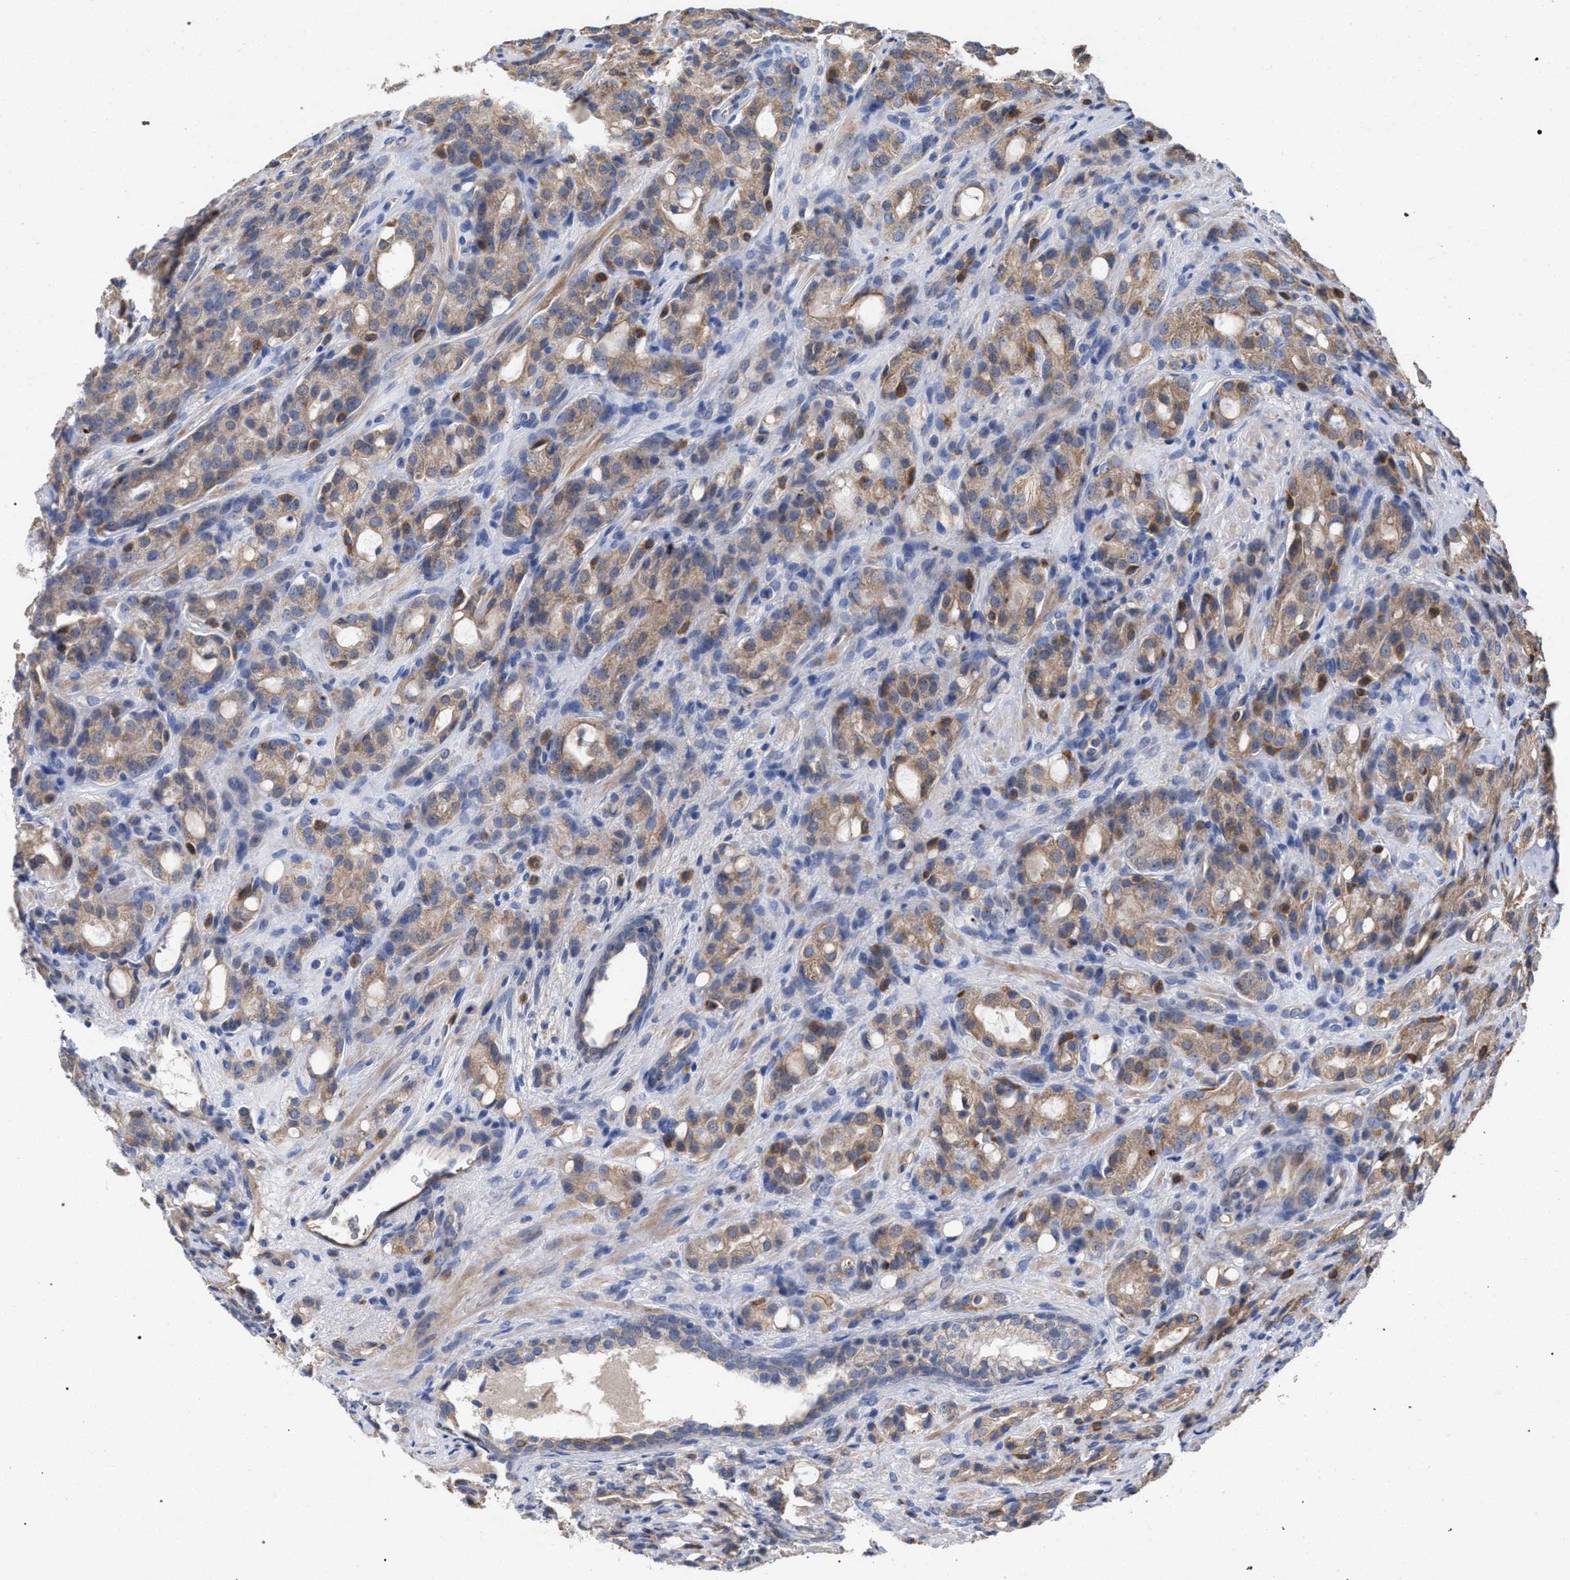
{"staining": {"intensity": "weak", "quantity": ">75%", "location": "cytoplasmic/membranous"}, "tissue": "prostate cancer", "cell_type": "Tumor cells", "image_type": "cancer", "snomed": [{"axis": "morphology", "description": "Adenocarcinoma, High grade"}, {"axis": "topography", "description": "Prostate"}], "caption": "Prostate high-grade adenocarcinoma was stained to show a protein in brown. There is low levels of weak cytoplasmic/membranous positivity in approximately >75% of tumor cells.", "gene": "BCL2L12", "patient": {"sex": "male", "age": 72}}